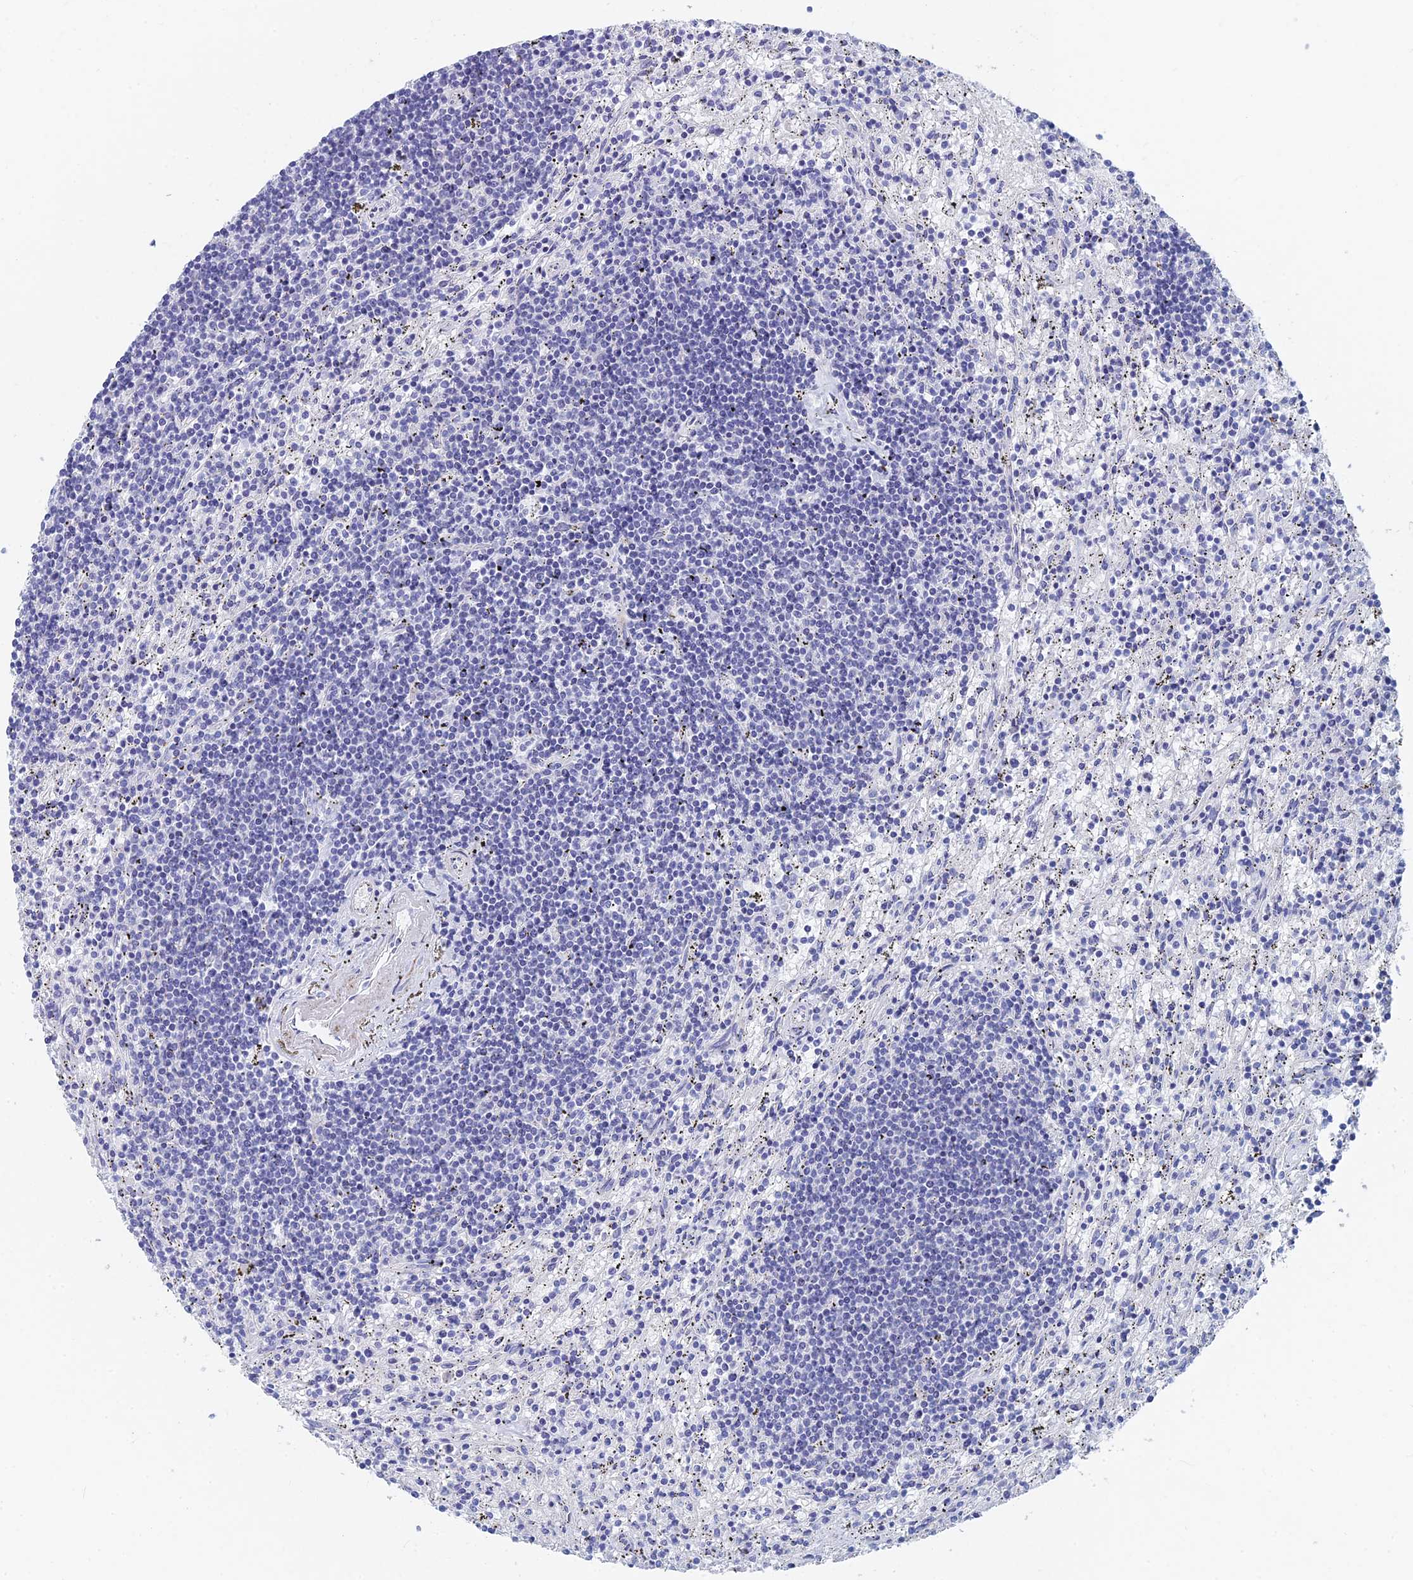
{"staining": {"intensity": "negative", "quantity": "none", "location": "none"}, "tissue": "lymphoma", "cell_type": "Tumor cells", "image_type": "cancer", "snomed": [{"axis": "morphology", "description": "Malignant lymphoma, non-Hodgkin's type, Low grade"}, {"axis": "topography", "description": "Spleen"}], "caption": "High power microscopy histopathology image of an immunohistochemistry (IHC) histopathology image of lymphoma, revealing no significant expression in tumor cells.", "gene": "DRGX", "patient": {"sex": "male", "age": 76}}